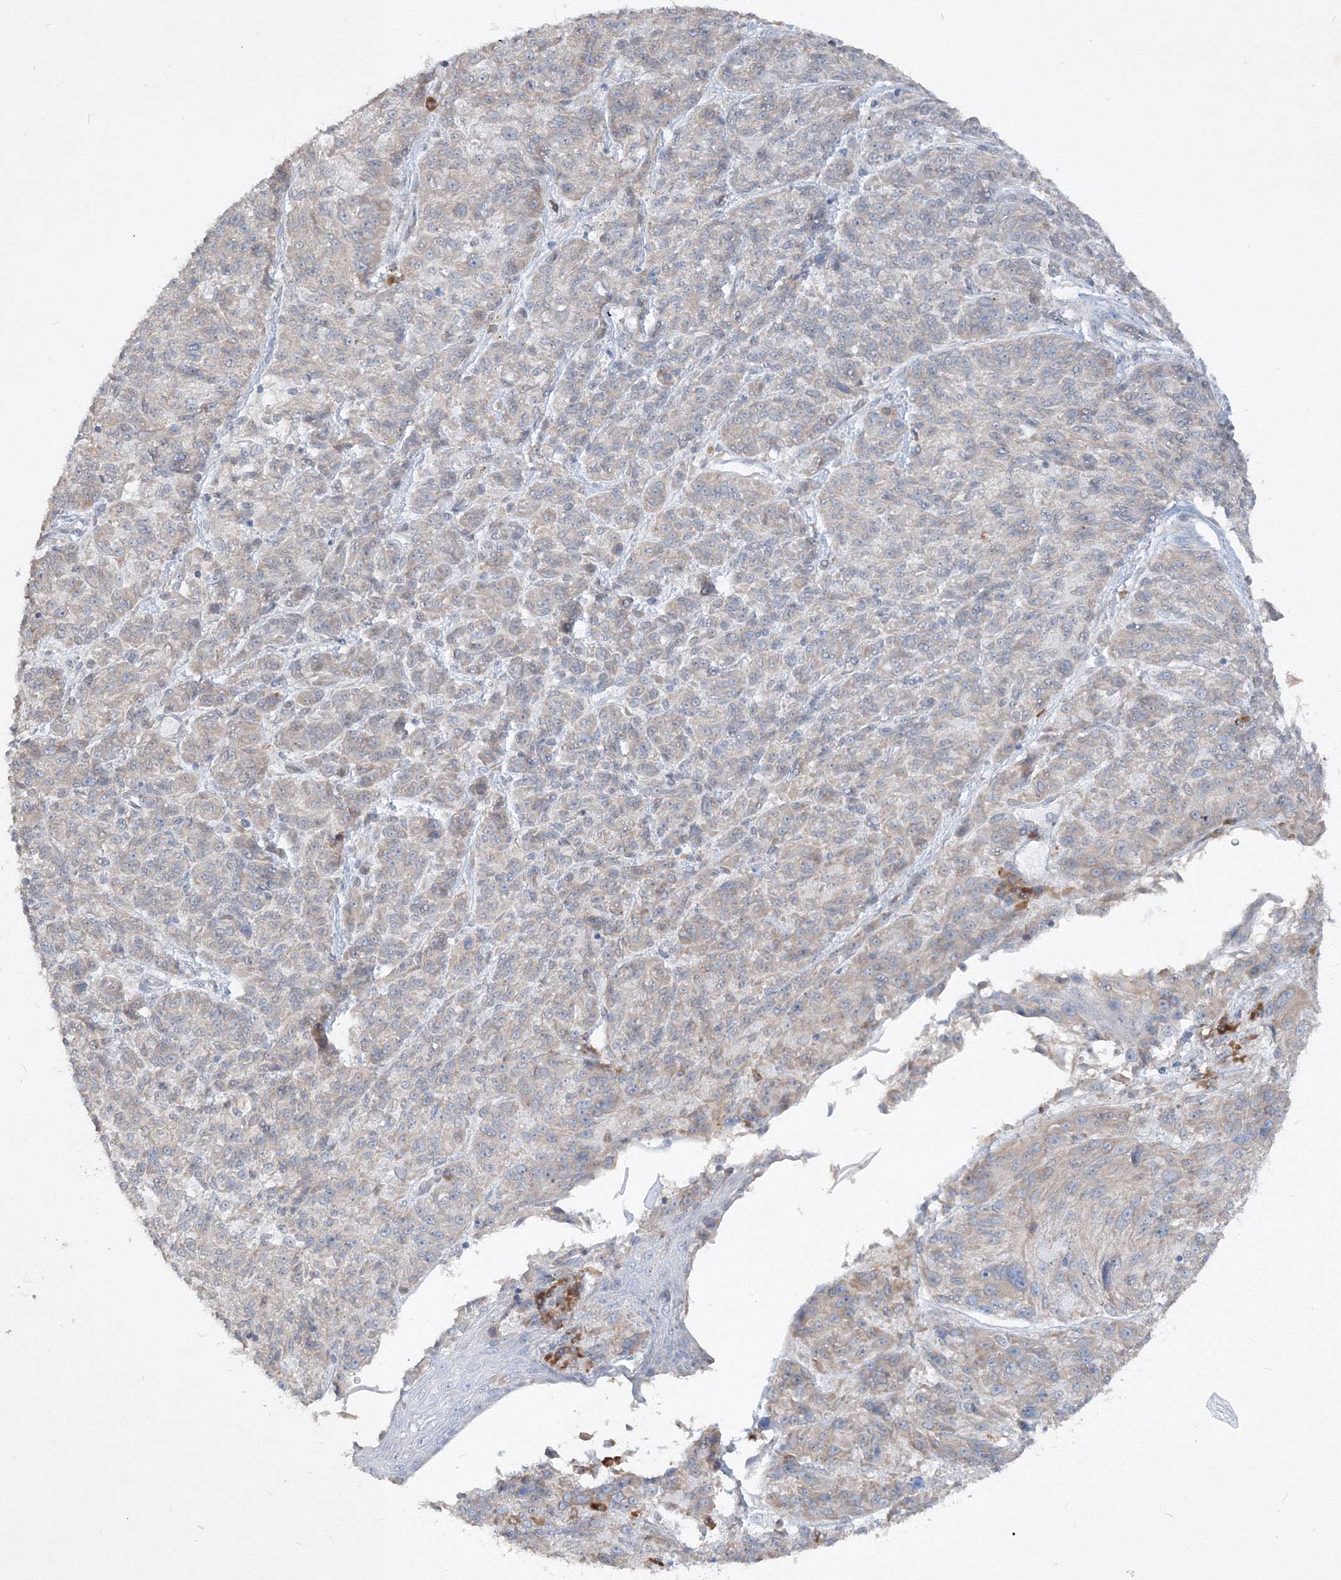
{"staining": {"intensity": "weak", "quantity": "<25%", "location": "cytoplasmic/membranous"}, "tissue": "melanoma", "cell_type": "Tumor cells", "image_type": "cancer", "snomed": [{"axis": "morphology", "description": "Malignant melanoma, NOS"}, {"axis": "topography", "description": "Skin"}], "caption": "A high-resolution photomicrograph shows immunohistochemistry (IHC) staining of melanoma, which shows no significant positivity in tumor cells.", "gene": "IFNAR1", "patient": {"sex": "male", "age": 53}}